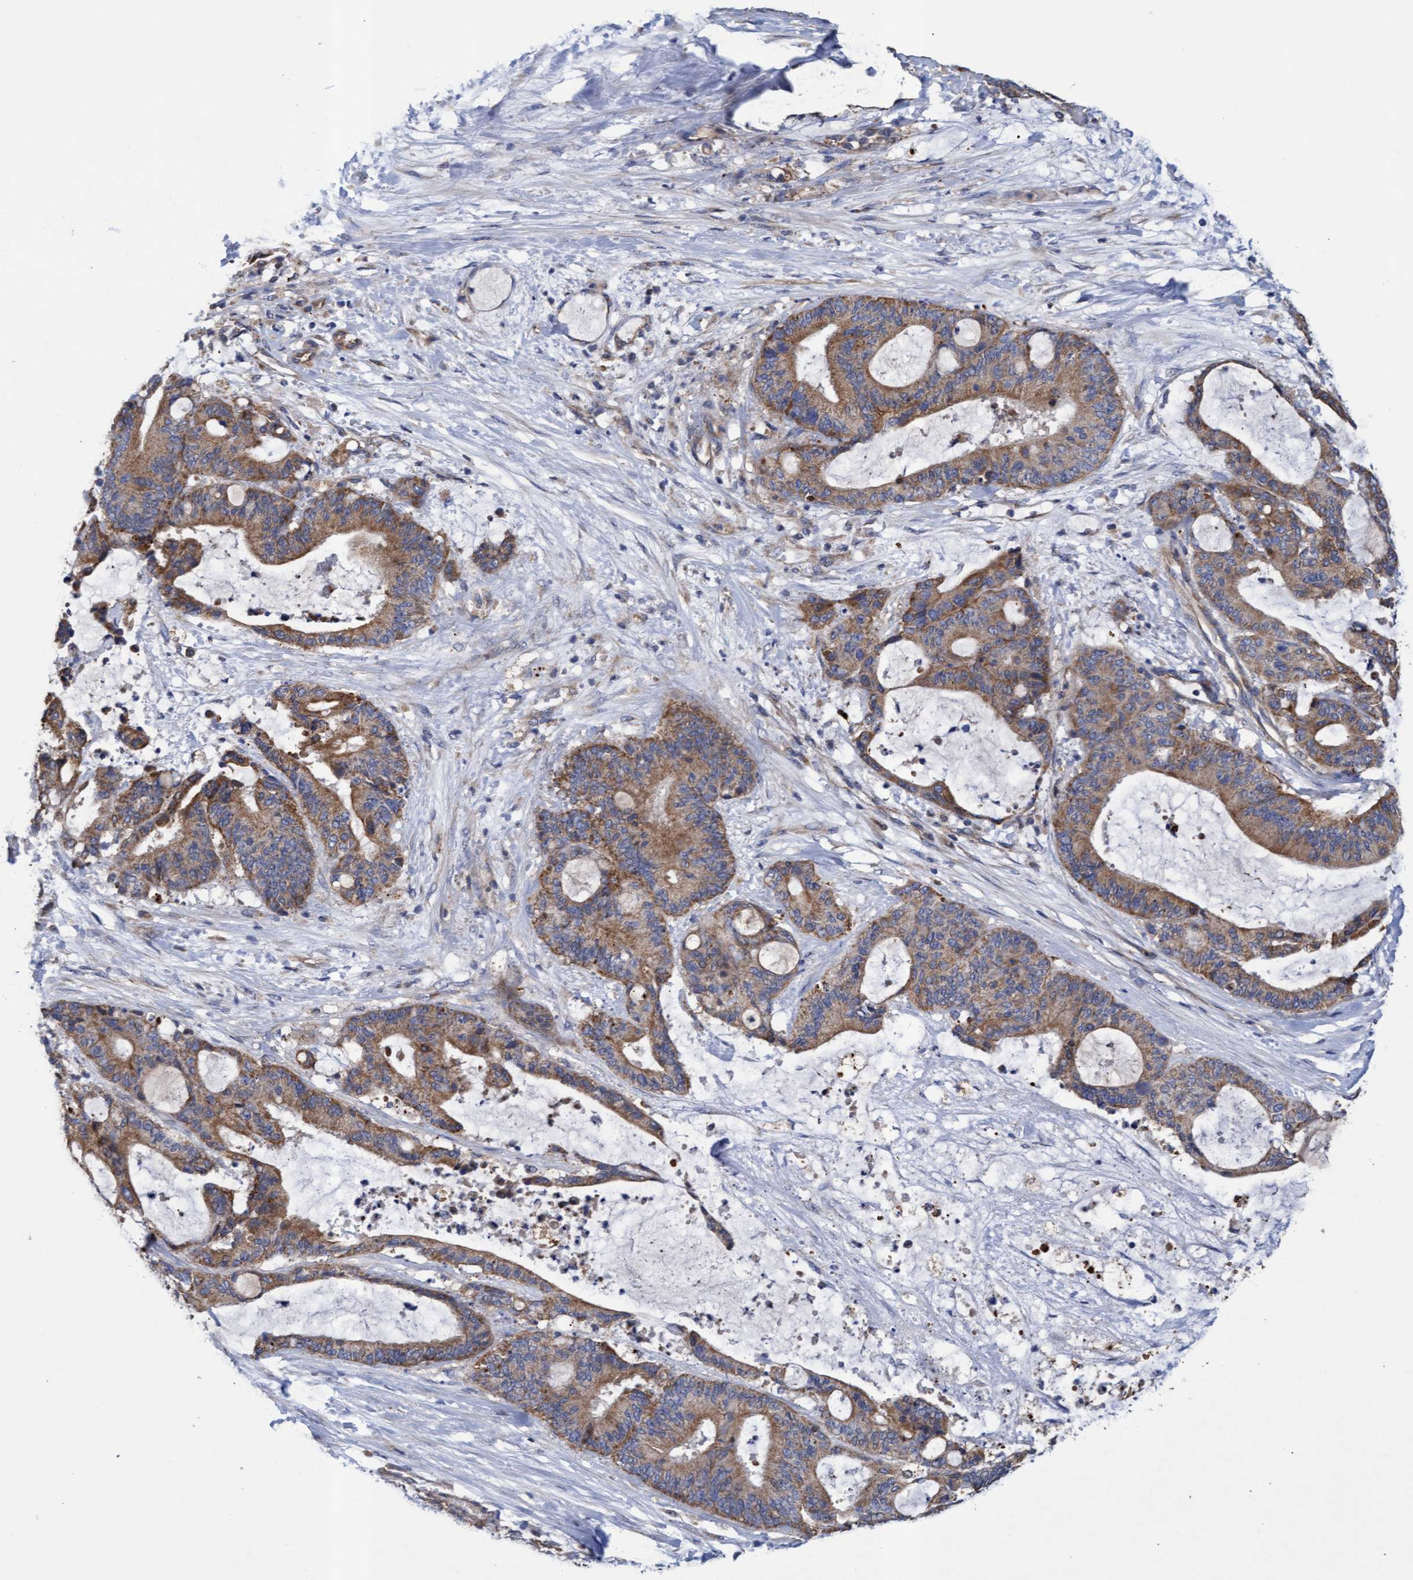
{"staining": {"intensity": "moderate", "quantity": ">75%", "location": "cytoplasmic/membranous"}, "tissue": "liver cancer", "cell_type": "Tumor cells", "image_type": "cancer", "snomed": [{"axis": "morphology", "description": "Normal tissue, NOS"}, {"axis": "morphology", "description": "Cholangiocarcinoma"}, {"axis": "topography", "description": "Liver"}, {"axis": "topography", "description": "Peripheral nerve tissue"}], "caption": "Cholangiocarcinoma (liver) stained with a brown dye demonstrates moderate cytoplasmic/membranous positive positivity in about >75% of tumor cells.", "gene": "MRPL38", "patient": {"sex": "female", "age": 73}}